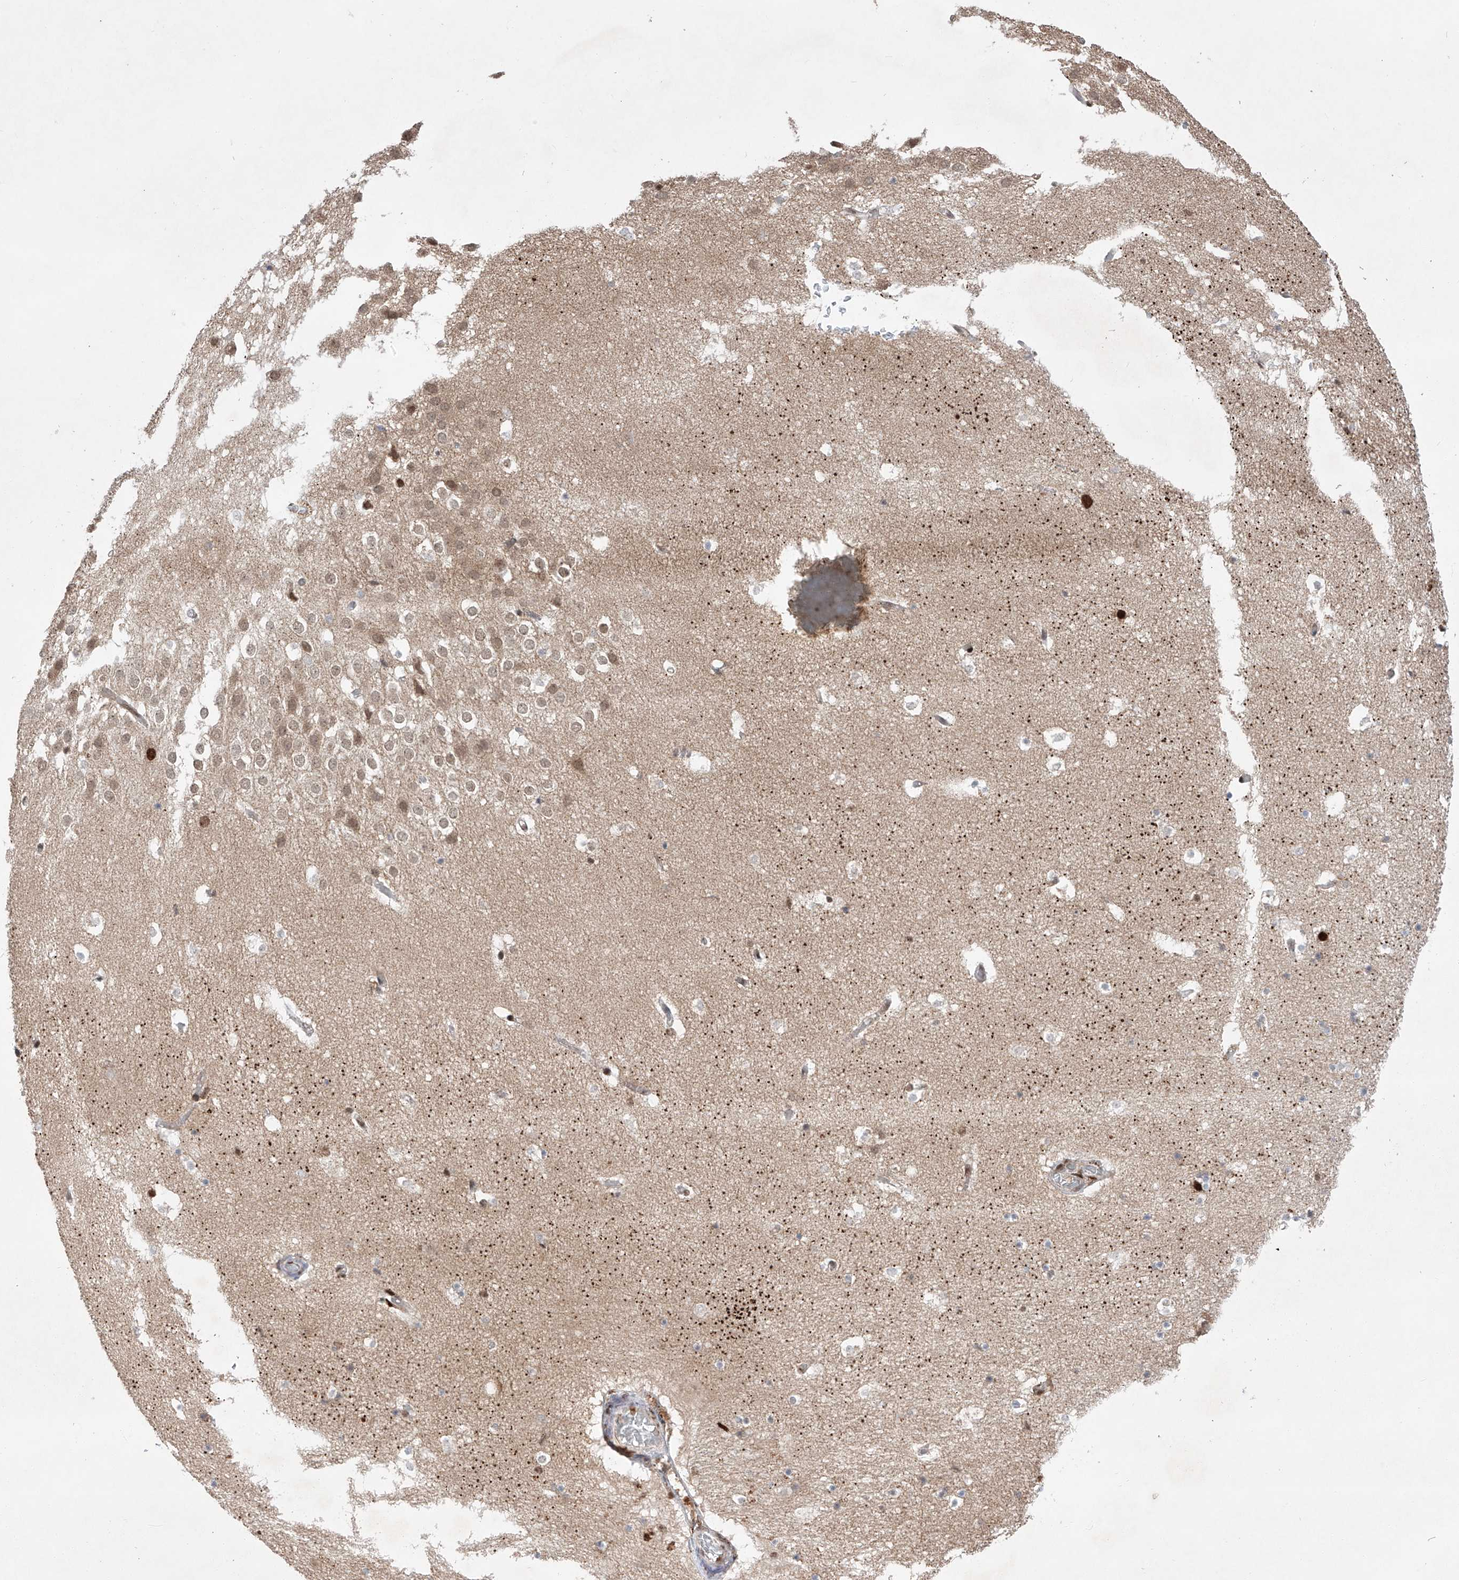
{"staining": {"intensity": "moderate", "quantity": "<25%", "location": "nuclear"}, "tissue": "hippocampus", "cell_type": "Glial cells", "image_type": "normal", "snomed": [{"axis": "morphology", "description": "Normal tissue, NOS"}, {"axis": "topography", "description": "Hippocampus"}], "caption": "A photomicrograph showing moderate nuclear expression in approximately <25% of glial cells in benign hippocampus, as visualized by brown immunohistochemical staining.", "gene": "ZNF280D", "patient": {"sex": "female", "age": 52}}